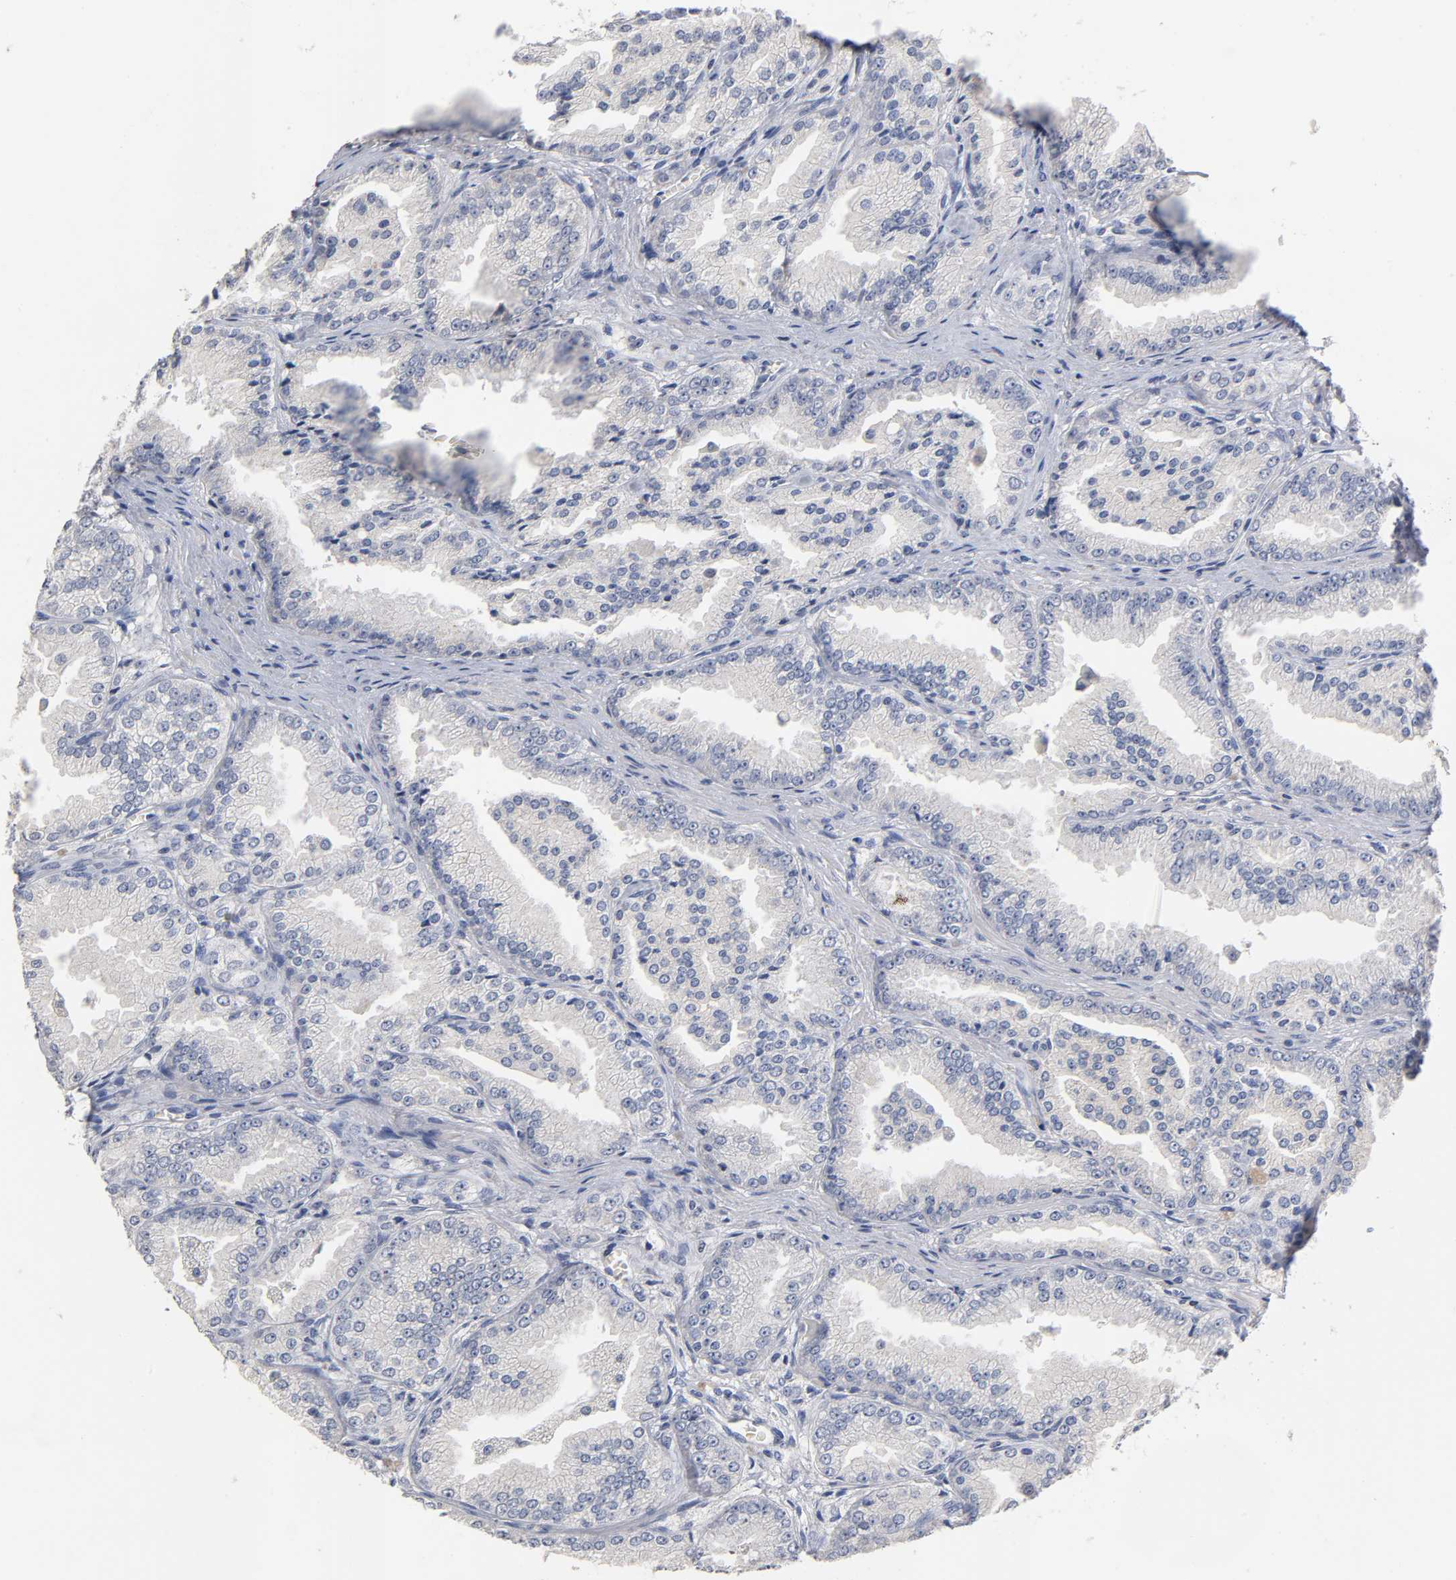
{"staining": {"intensity": "negative", "quantity": "none", "location": "none"}, "tissue": "prostate cancer", "cell_type": "Tumor cells", "image_type": "cancer", "snomed": [{"axis": "morphology", "description": "Adenocarcinoma, High grade"}, {"axis": "topography", "description": "Prostate"}], "caption": "Protein analysis of prostate cancer shows no significant positivity in tumor cells.", "gene": "OVOL1", "patient": {"sex": "male", "age": 61}}